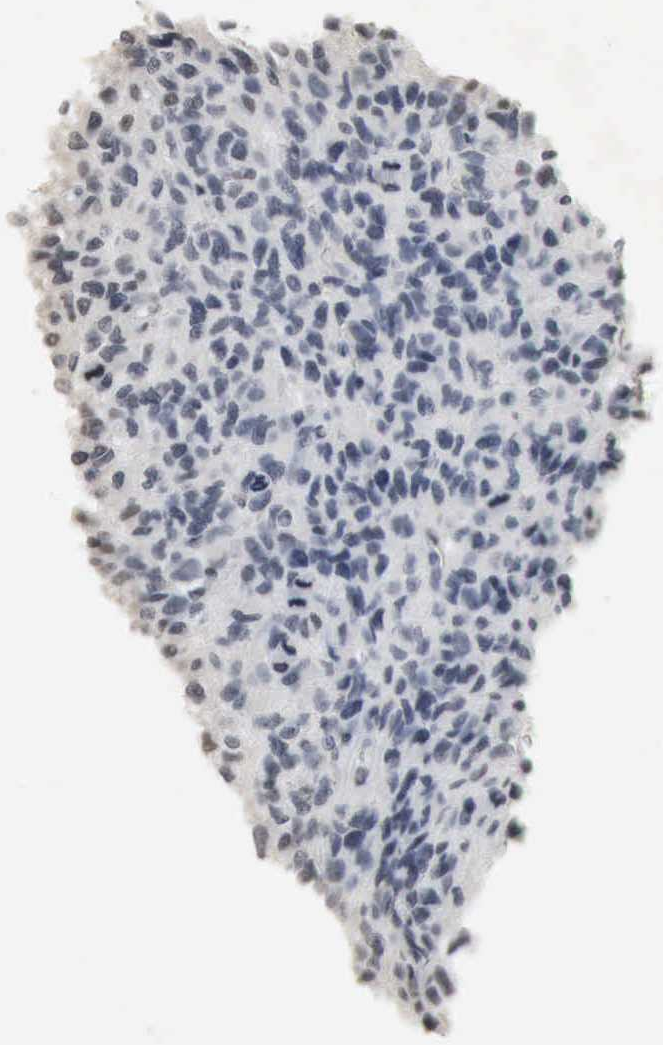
{"staining": {"intensity": "negative", "quantity": "none", "location": "none"}, "tissue": "glioma", "cell_type": "Tumor cells", "image_type": "cancer", "snomed": [{"axis": "morphology", "description": "Glioma, malignant, High grade"}, {"axis": "topography", "description": "Brain"}], "caption": "Tumor cells are negative for protein expression in human malignant glioma (high-grade).", "gene": "ERBB4", "patient": {"sex": "male", "age": 77}}